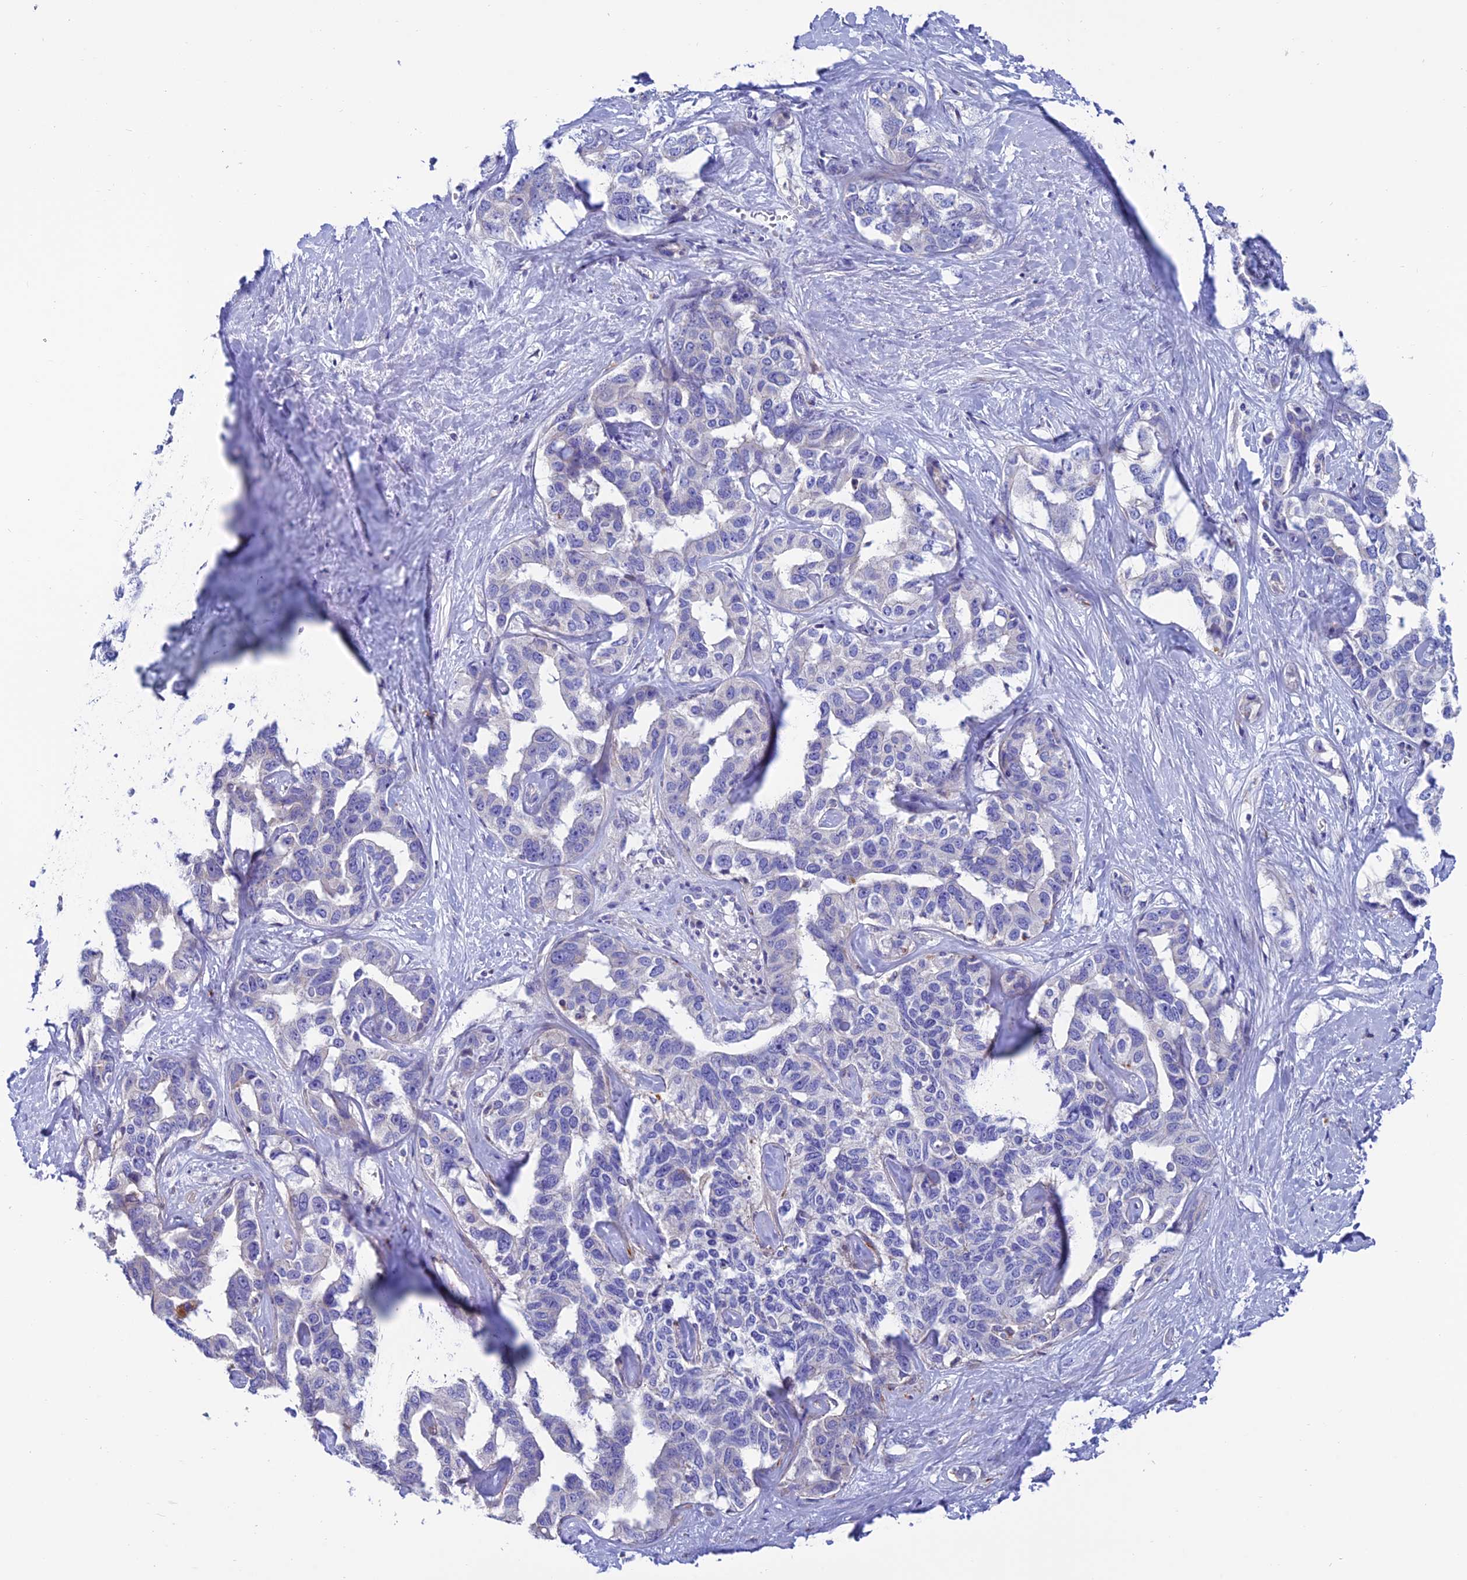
{"staining": {"intensity": "negative", "quantity": "none", "location": "none"}, "tissue": "liver cancer", "cell_type": "Tumor cells", "image_type": "cancer", "snomed": [{"axis": "morphology", "description": "Cholangiocarcinoma"}, {"axis": "topography", "description": "Liver"}], "caption": "Protein analysis of cholangiocarcinoma (liver) demonstrates no significant expression in tumor cells. (DAB IHC with hematoxylin counter stain).", "gene": "FAM178B", "patient": {"sex": "male", "age": 59}}